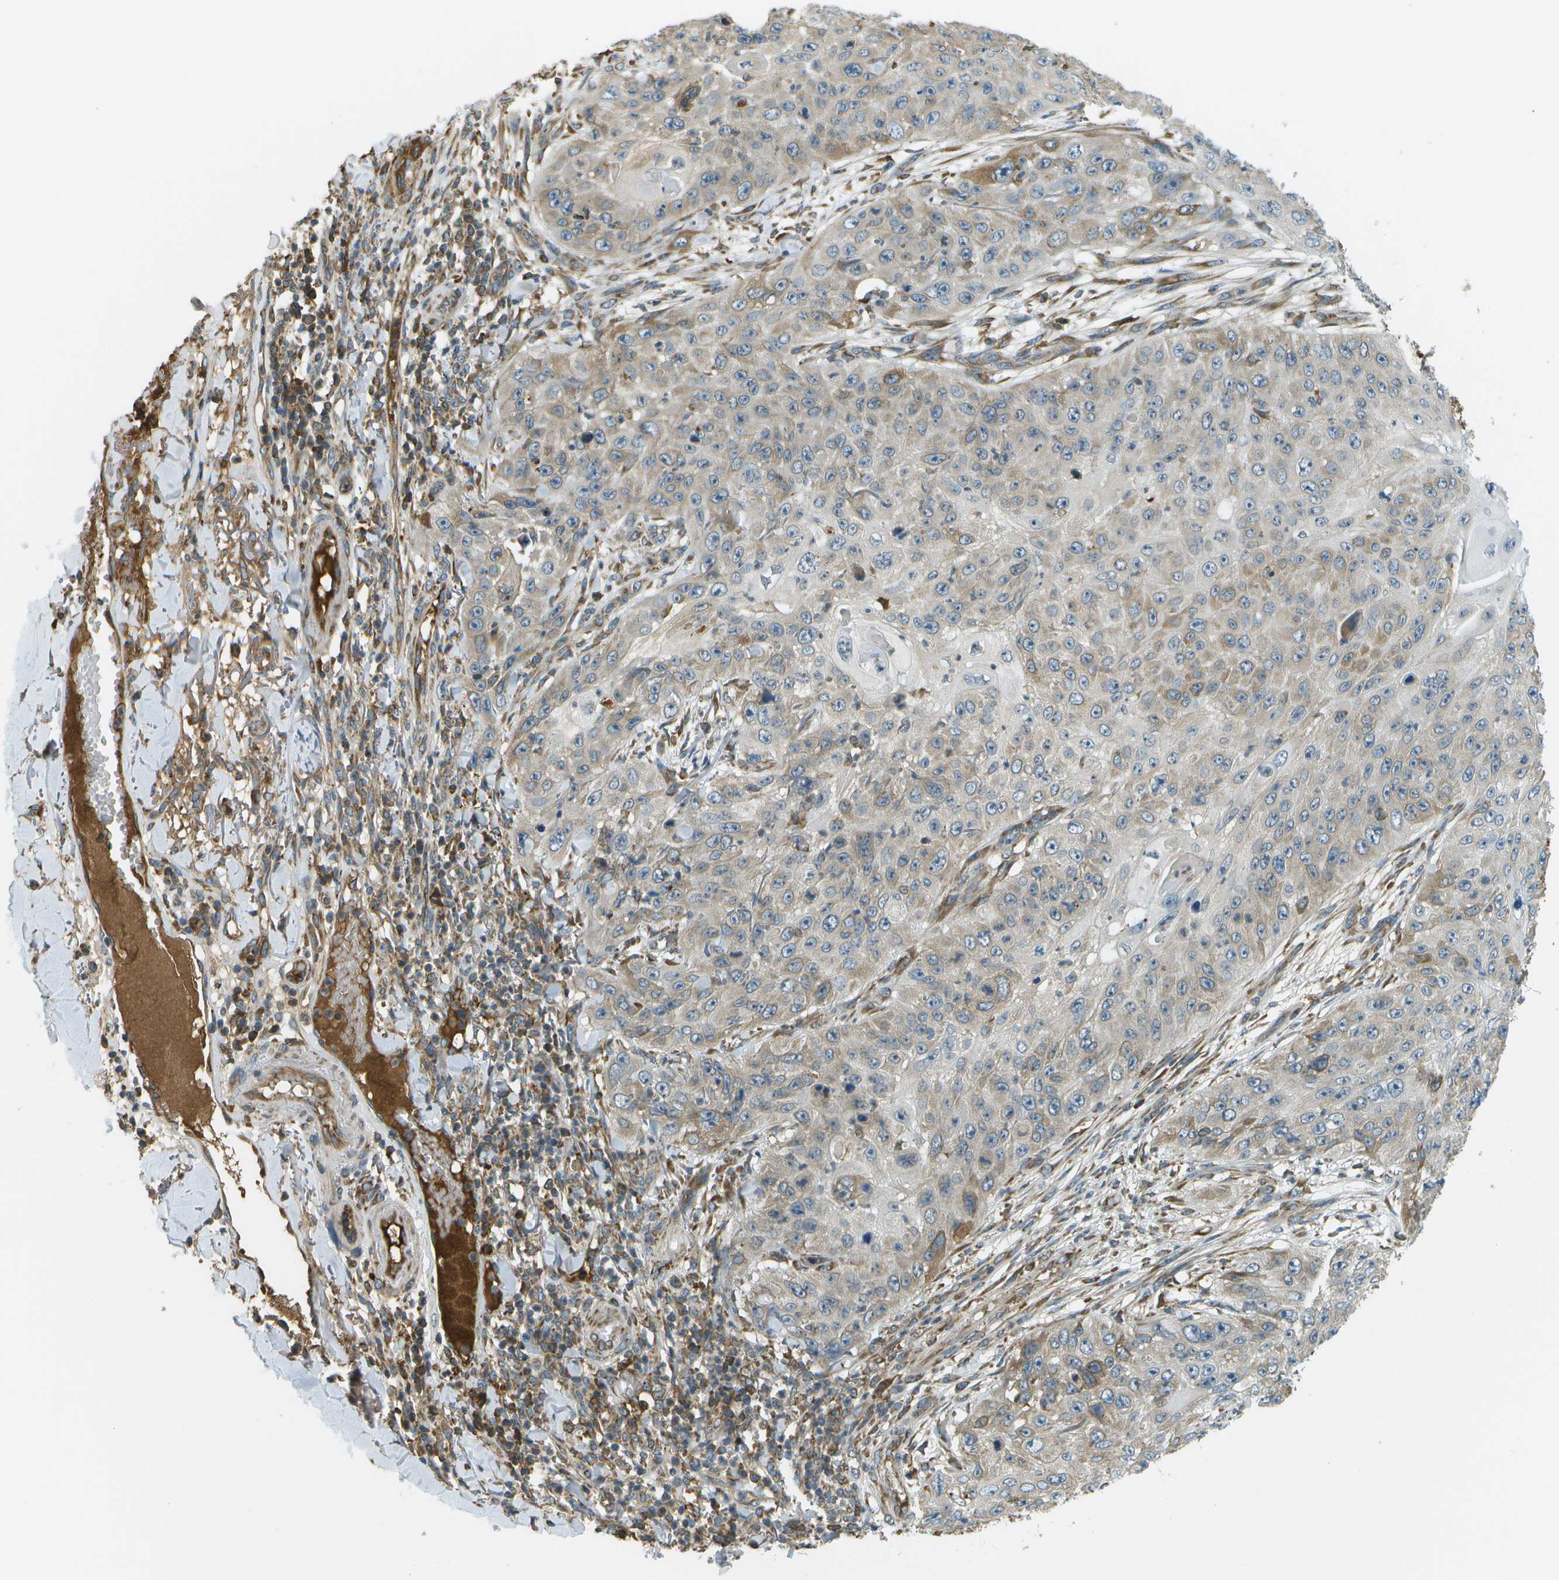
{"staining": {"intensity": "moderate", "quantity": "<25%", "location": "cytoplasmic/membranous"}, "tissue": "skin cancer", "cell_type": "Tumor cells", "image_type": "cancer", "snomed": [{"axis": "morphology", "description": "Squamous cell carcinoma, NOS"}, {"axis": "topography", "description": "Skin"}], "caption": "IHC micrograph of skin cancer (squamous cell carcinoma) stained for a protein (brown), which displays low levels of moderate cytoplasmic/membranous expression in about <25% of tumor cells.", "gene": "USP30", "patient": {"sex": "female", "age": 80}}